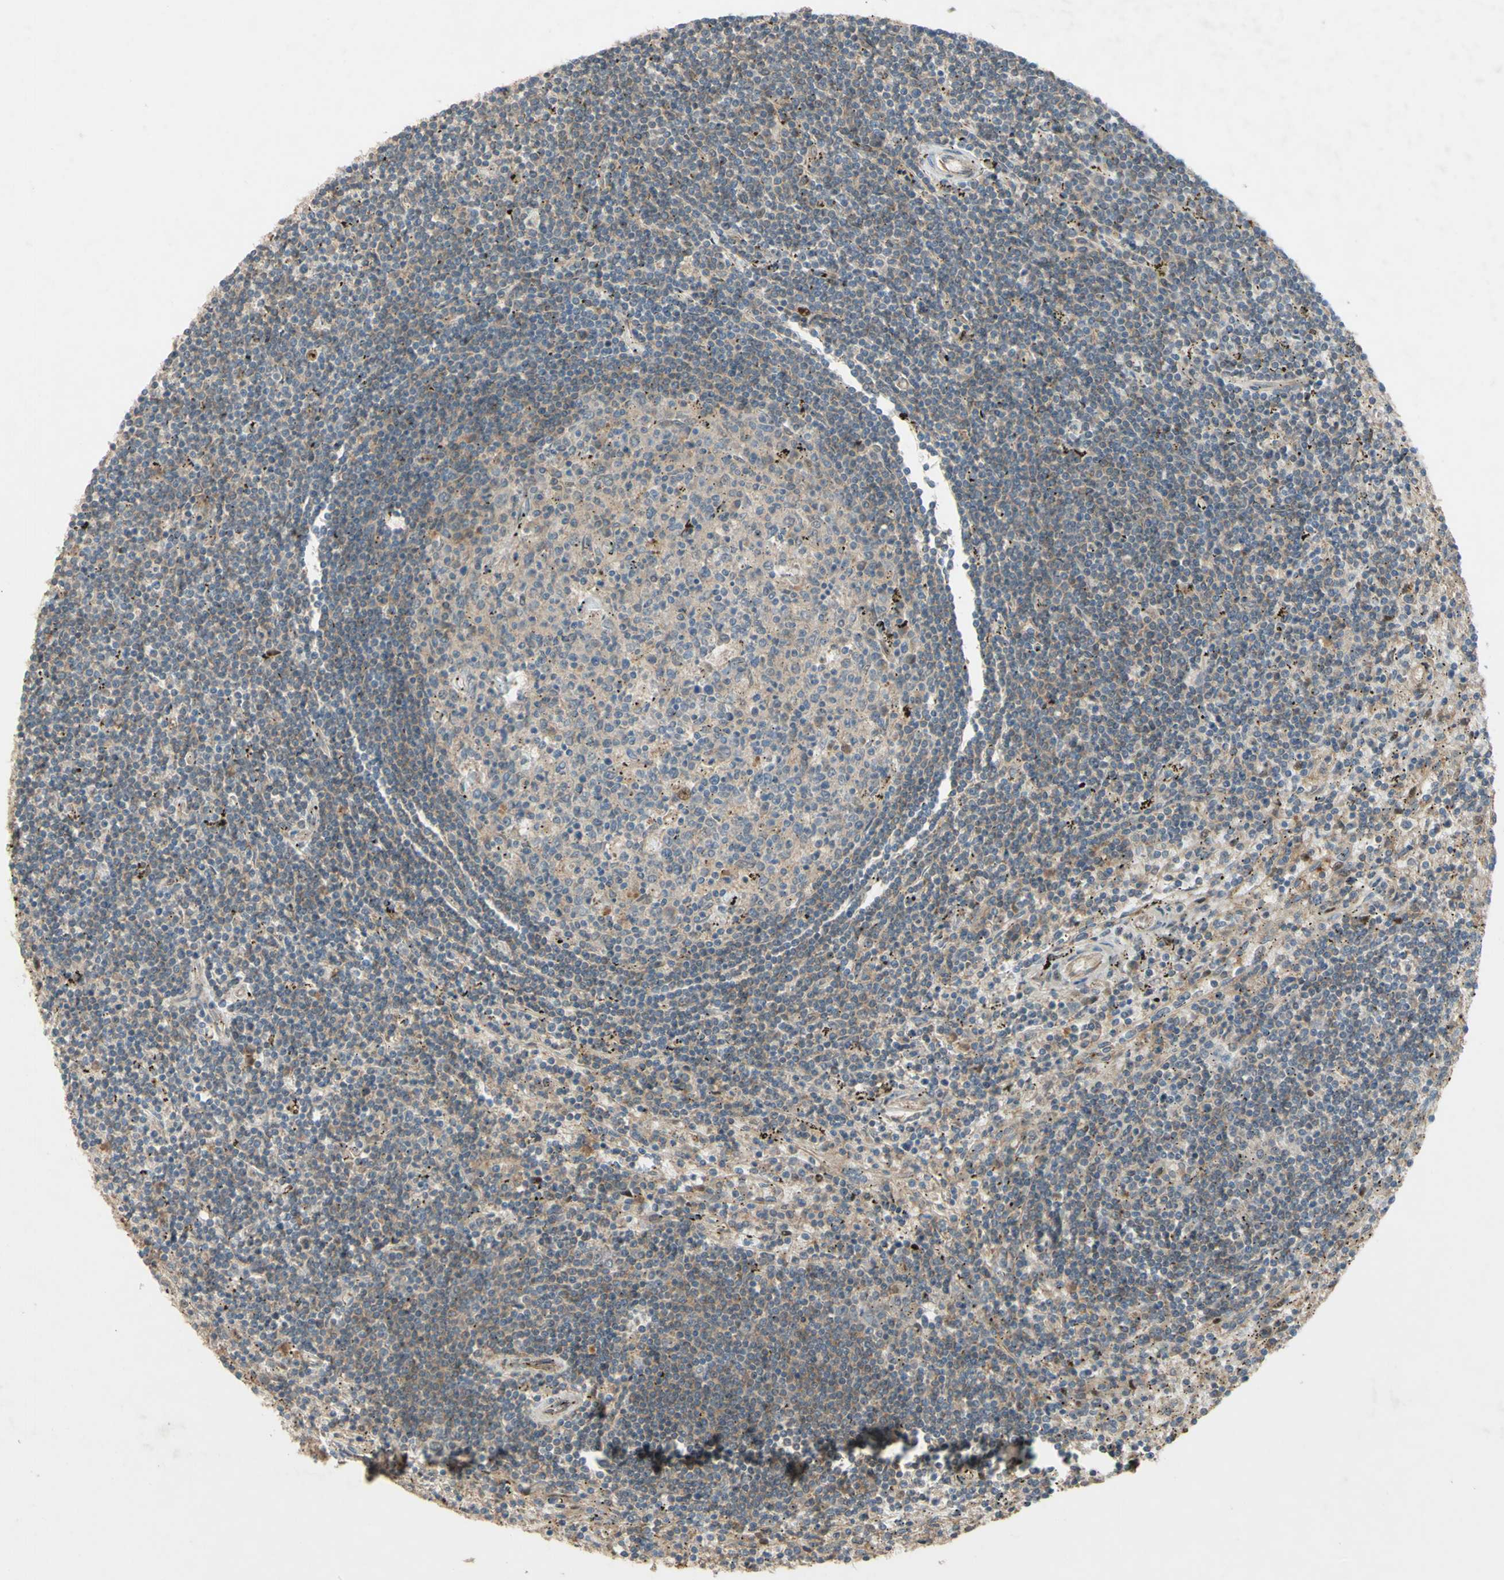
{"staining": {"intensity": "weak", "quantity": "25%-75%", "location": "cytoplasmic/membranous"}, "tissue": "lymphoma", "cell_type": "Tumor cells", "image_type": "cancer", "snomed": [{"axis": "morphology", "description": "Malignant lymphoma, non-Hodgkin's type, Low grade"}, {"axis": "topography", "description": "Spleen"}], "caption": "A histopathology image showing weak cytoplasmic/membranous positivity in about 25%-75% of tumor cells in lymphoma, as visualized by brown immunohistochemical staining.", "gene": "SHROOM4", "patient": {"sex": "male", "age": 76}}